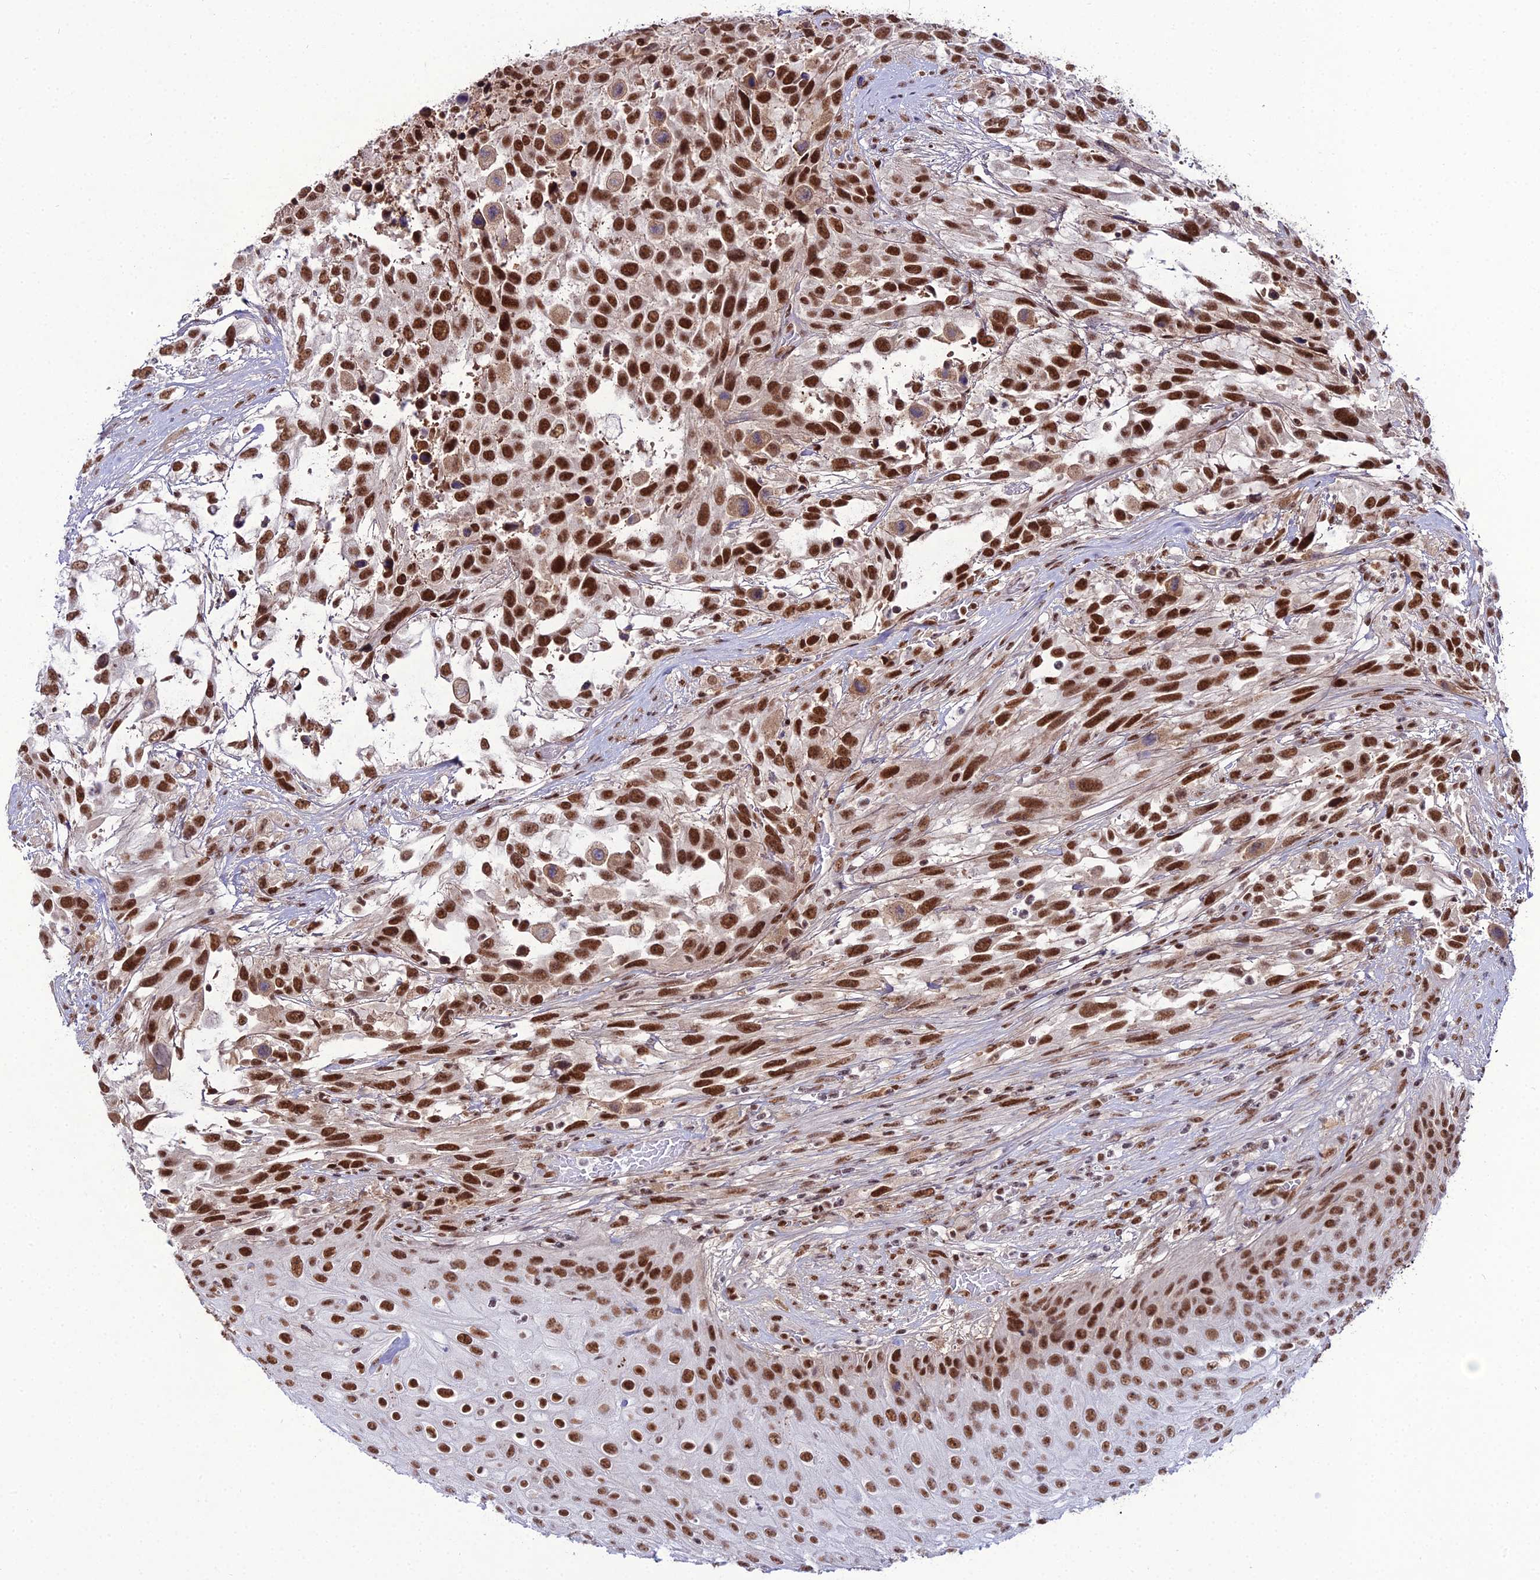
{"staining": {"intensity": "strong", "quantity": ">75%", "location": "nuclear"}, "tissue": "urothelial cancer", "cell_type": "Tumor cells", "image_type": "cancer", "snomed": [{"axis": "morphology", "description": "Urothelial carcinoma, High grade"}, {"axis": "topography", "description": "Urinary bladder"}], "caption": "A brown stain labels strong nuclear staining of a protein in urothelial cancer tumor cells.", "gene": "RBM12", "patient": {"sex": "female", "age": 70}}